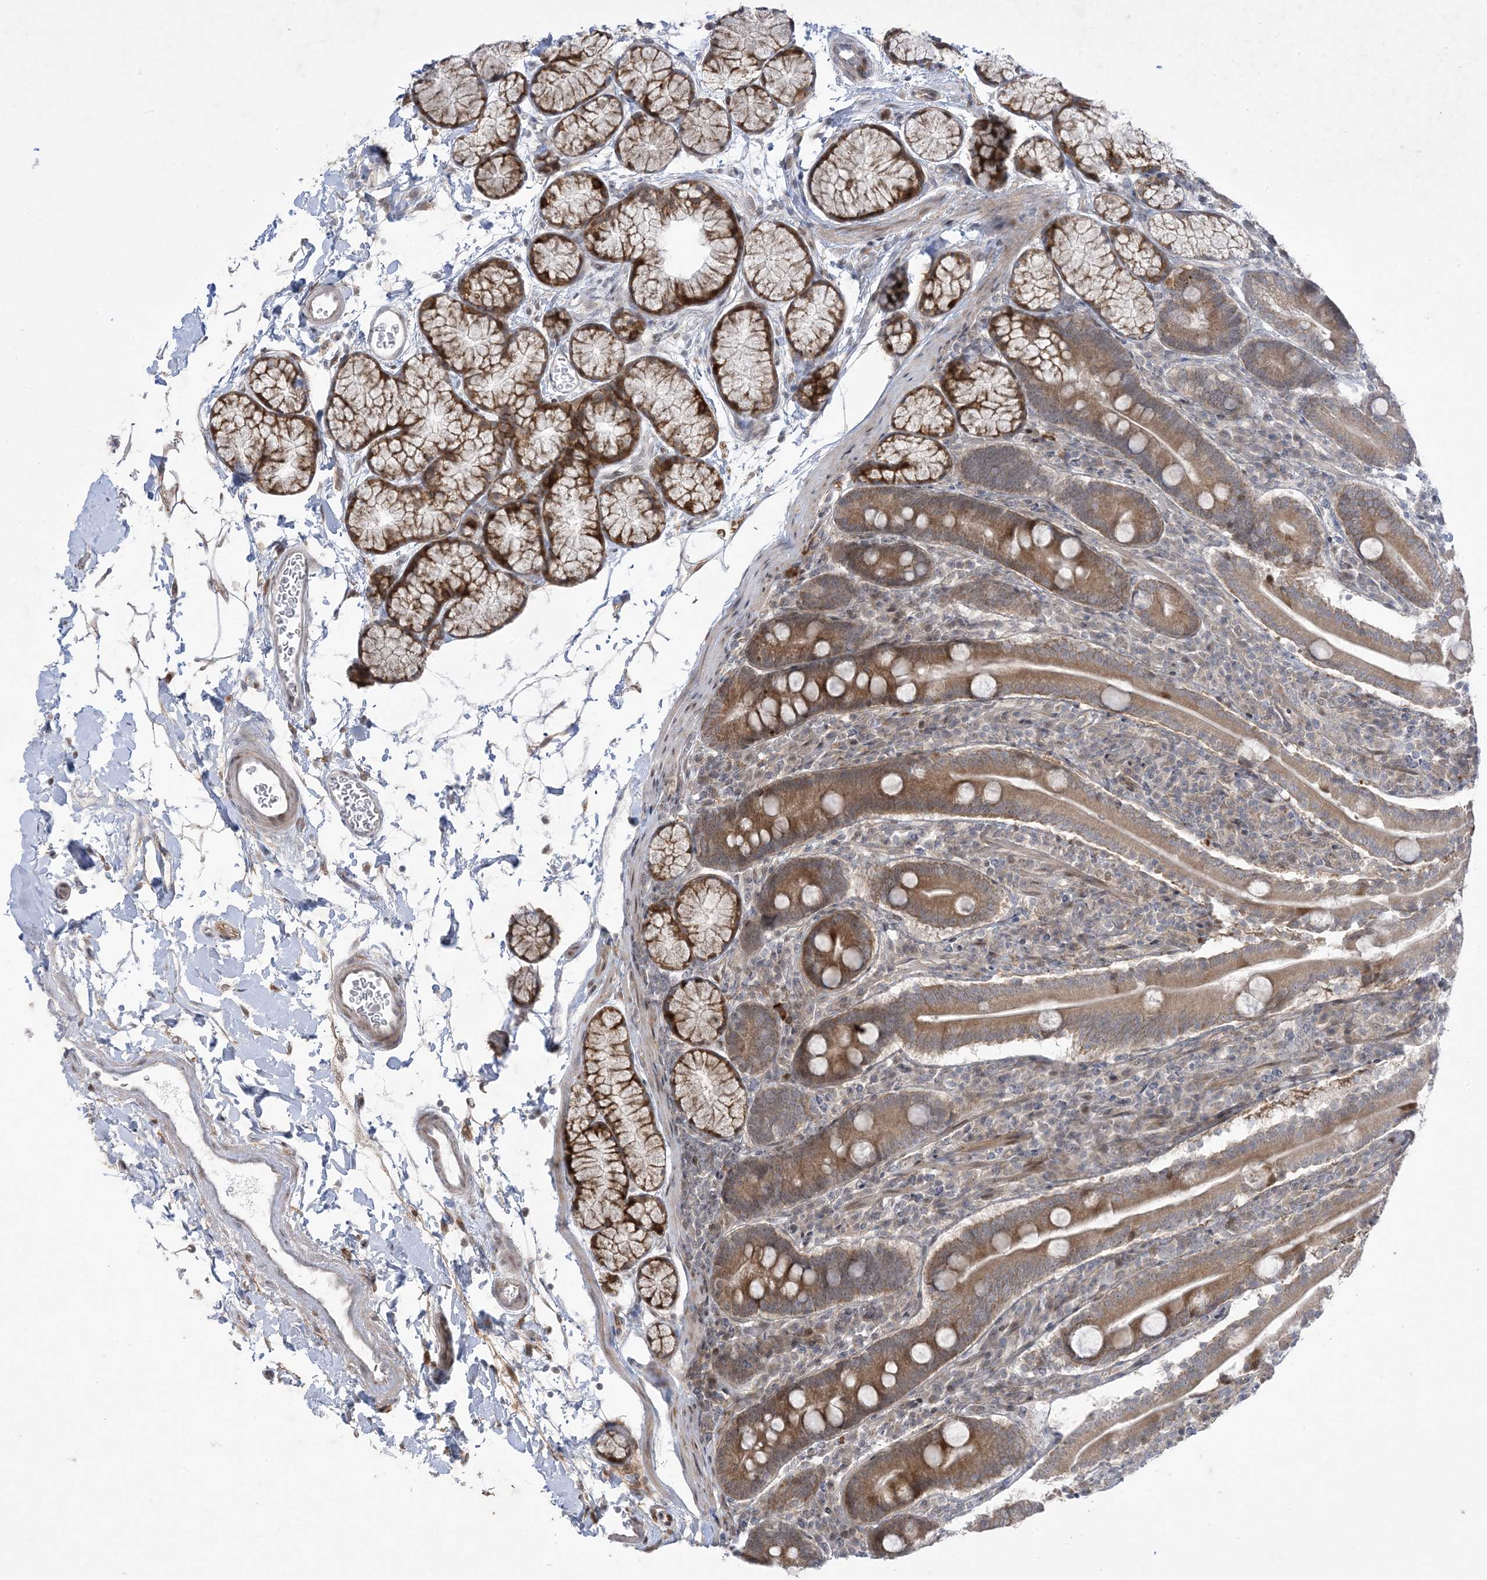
{"staining": {"intensity": "moderate", "quantity": ">75%", "location": "cytoplasmic/membranous"}, "tissue": "duodenum", "cell_type": "Glandular cells", "image_type": "normal", "snomed": [{"axis": "morphology", "description": "Normal tissue, NOS"}, {"axis": "topography", "description": "Duodenum"}], "caption": "Unremarkable duodenum exhibits moderate cytoplasmic/membranous positivity in about >75% of glandular cells, visualized by immunohistochemistry.", "gene": "SOGA3", "patient": {"sex": "male", "age": 35}}